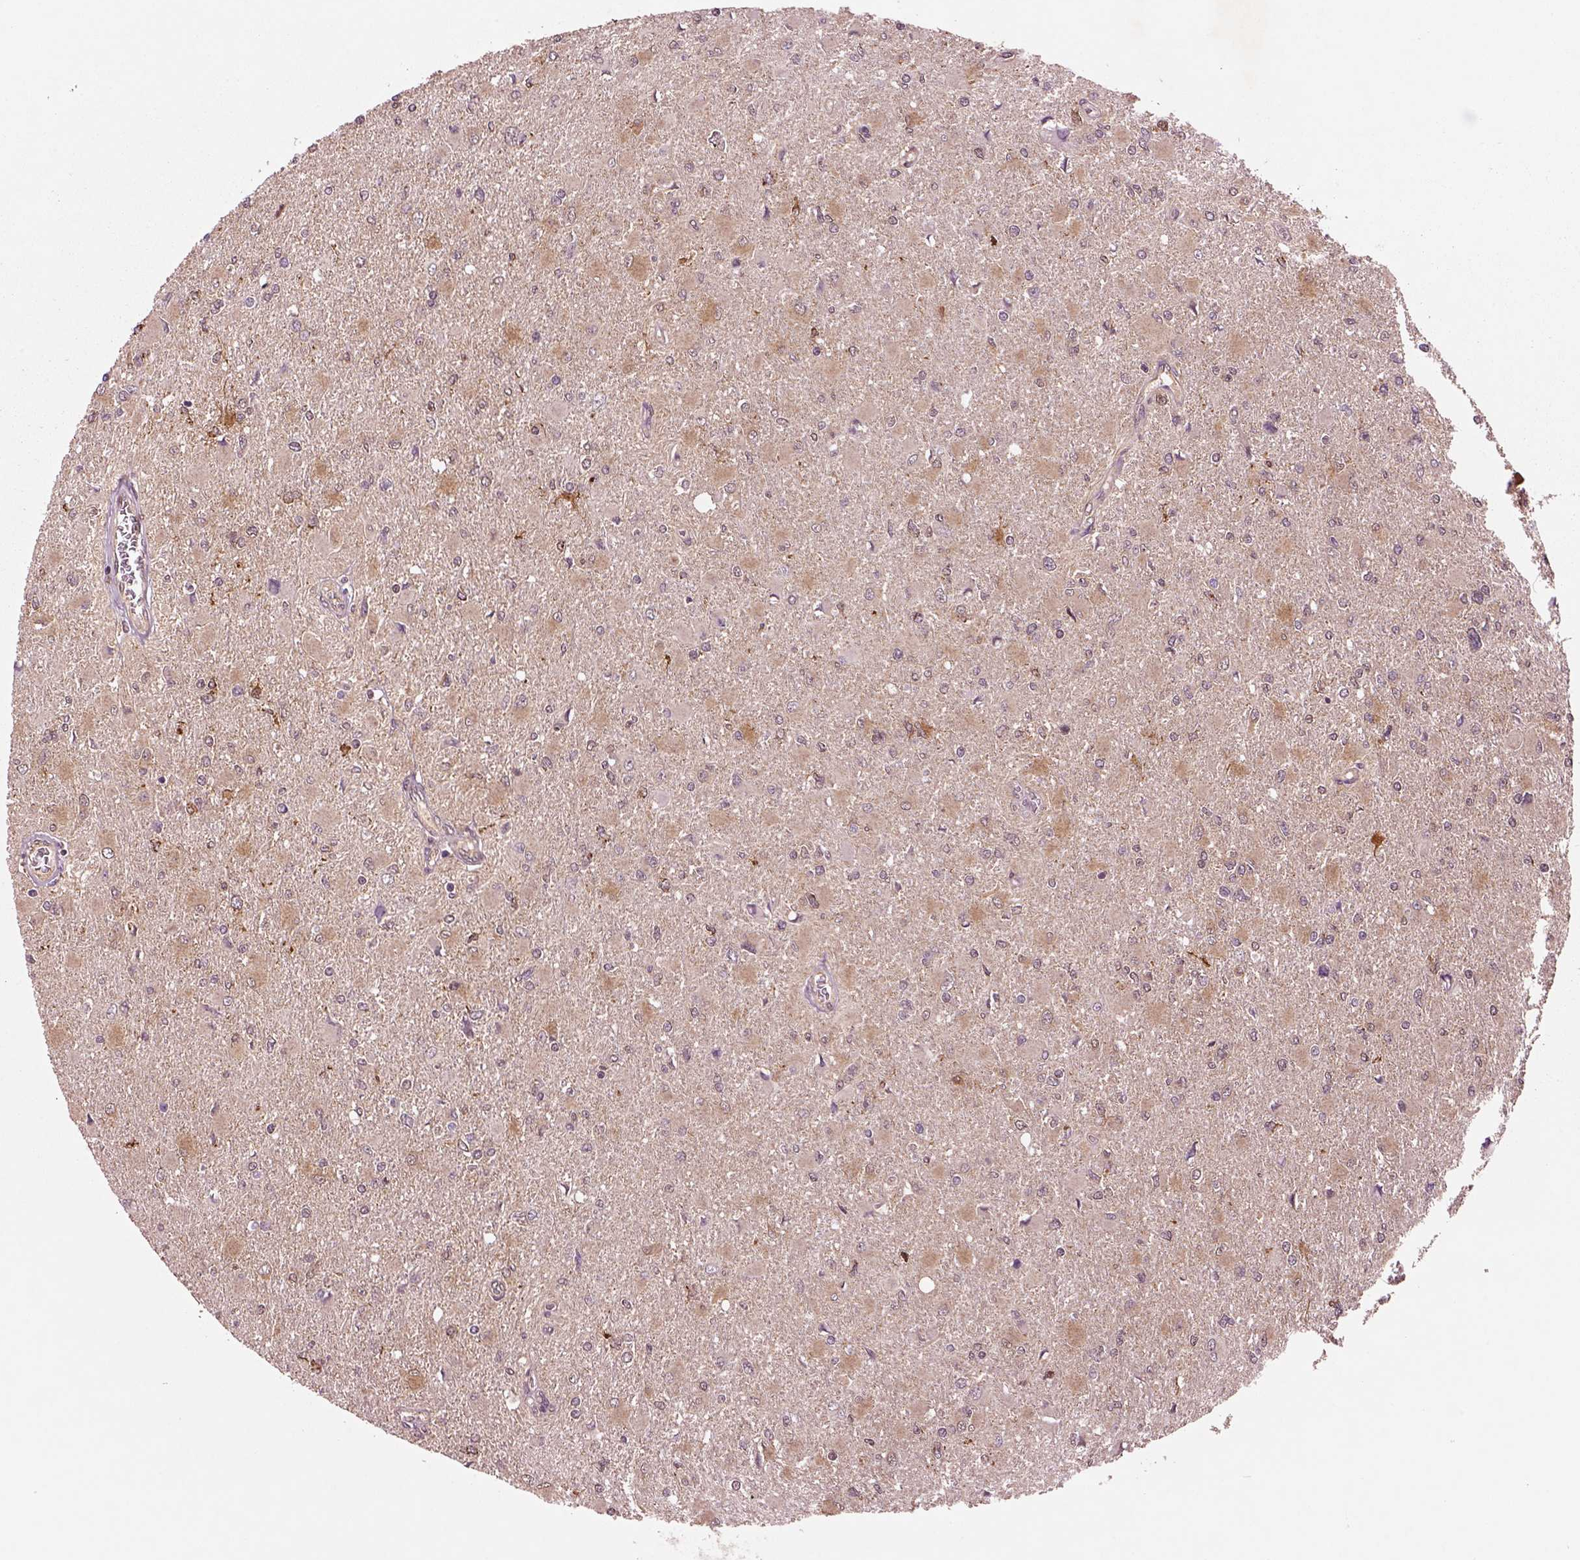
{"staining": {"intensity": "weak", "quantity": ">75%", "location": "cytoplasmic/membranous"}, "tissue": "glioma", "cell_type": "Tumor cells", "image_type": "cancer", "snomed": [{"axis": "morphology", "description": "Glioma, malignant, High grade"}, {"axis": "topography", "description": "Cerebral cortex"}], "caption": "A brown stain labels weak cytoplasmic/membranous staining of a protein in human glioma tumor cells.", "gene": "MDP1", "patient": {"sex": "female", "age": 36}}